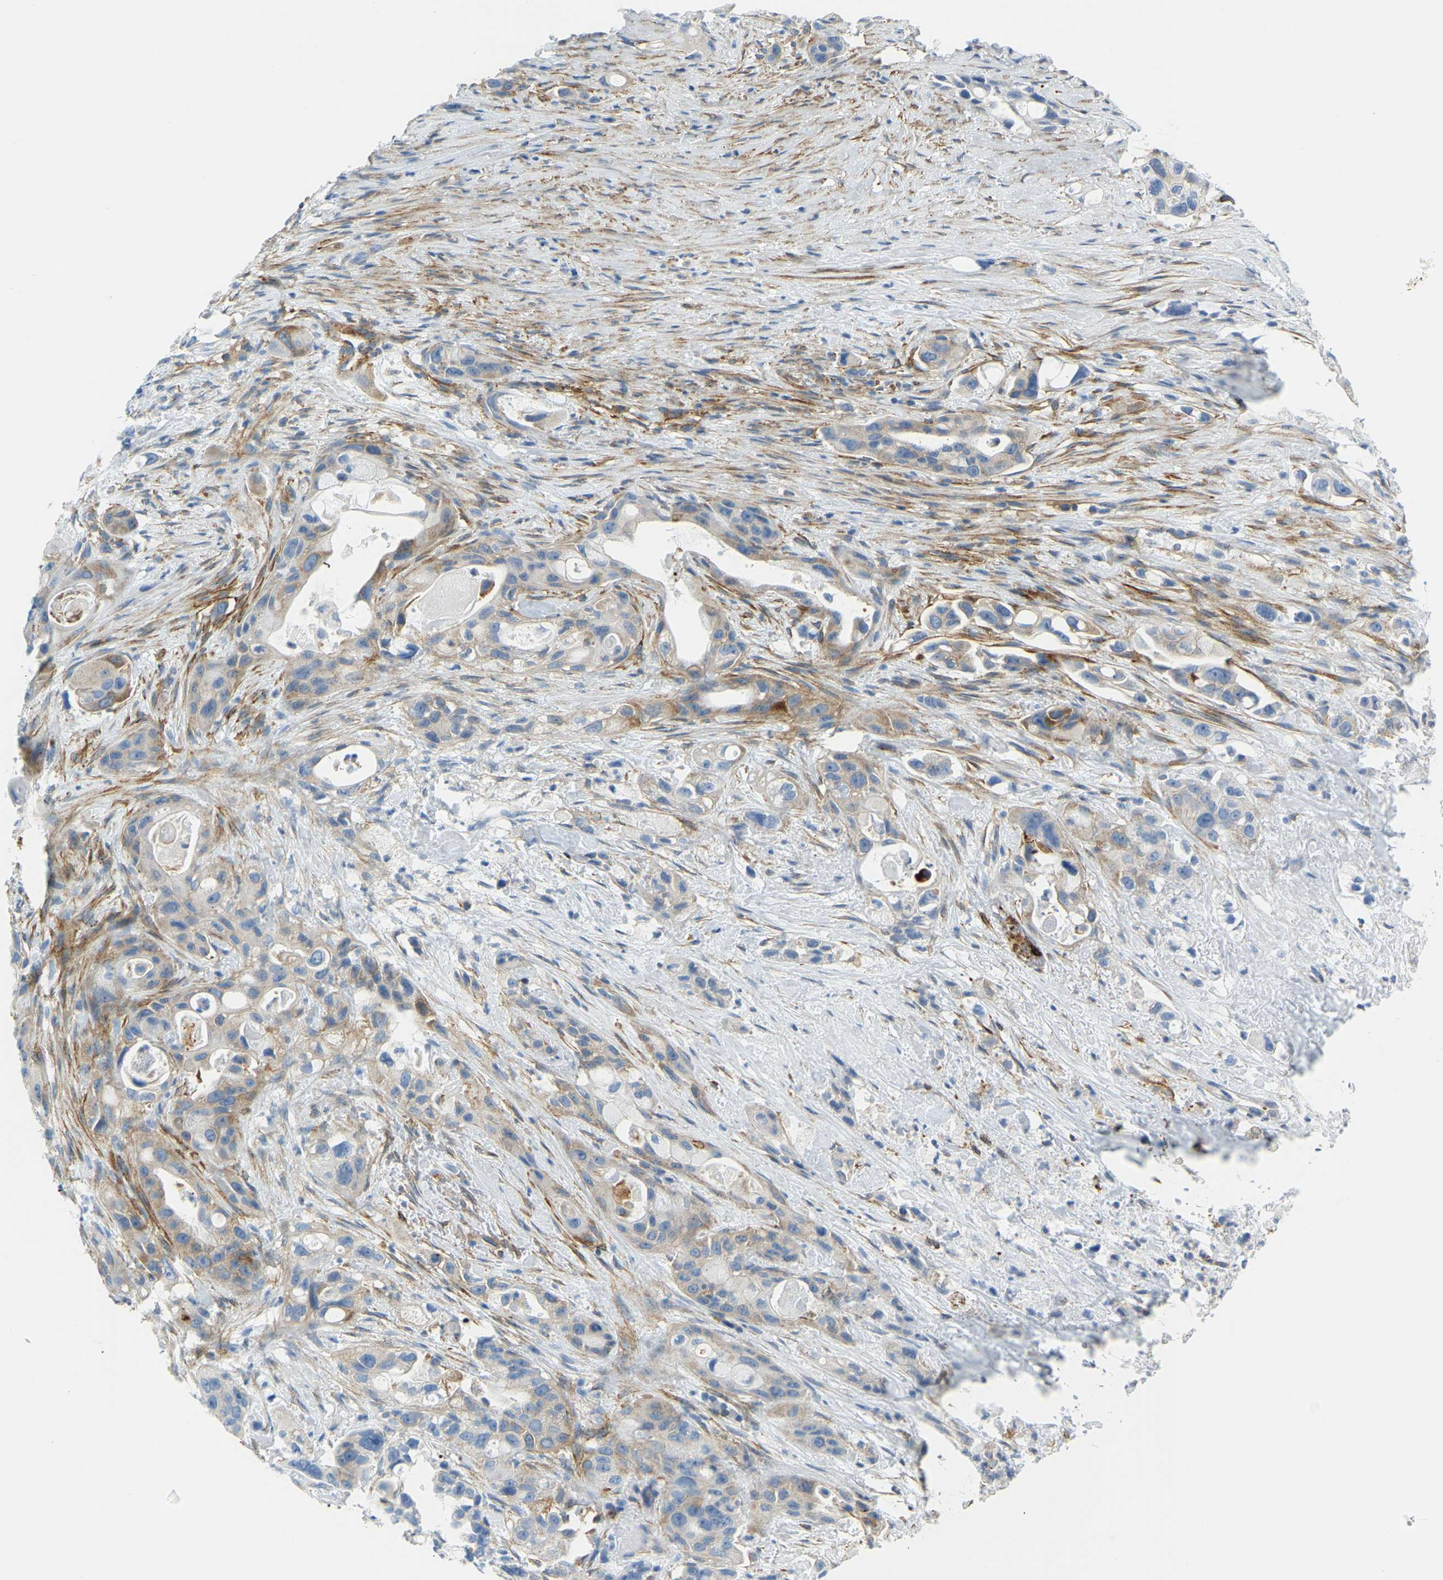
{"staining": {"intensity": "weak", "quantity": "<25%", "location": "cytoplasmic/membranous"}, "tissue": "pancreatic cancer", "cell_type": "Tumor cells", "image_type": "cancer", "snomed": [{"axis": "morphology", "description": "Adenocarcinoma, NOS"}, {"axis": "topography", "description": "Pancreas"}], "caption": "Tumor cells show no significant staining in pancreatic cancer.", "gene": "MYL3", "patient": {"sex": "male", "age": 53}}